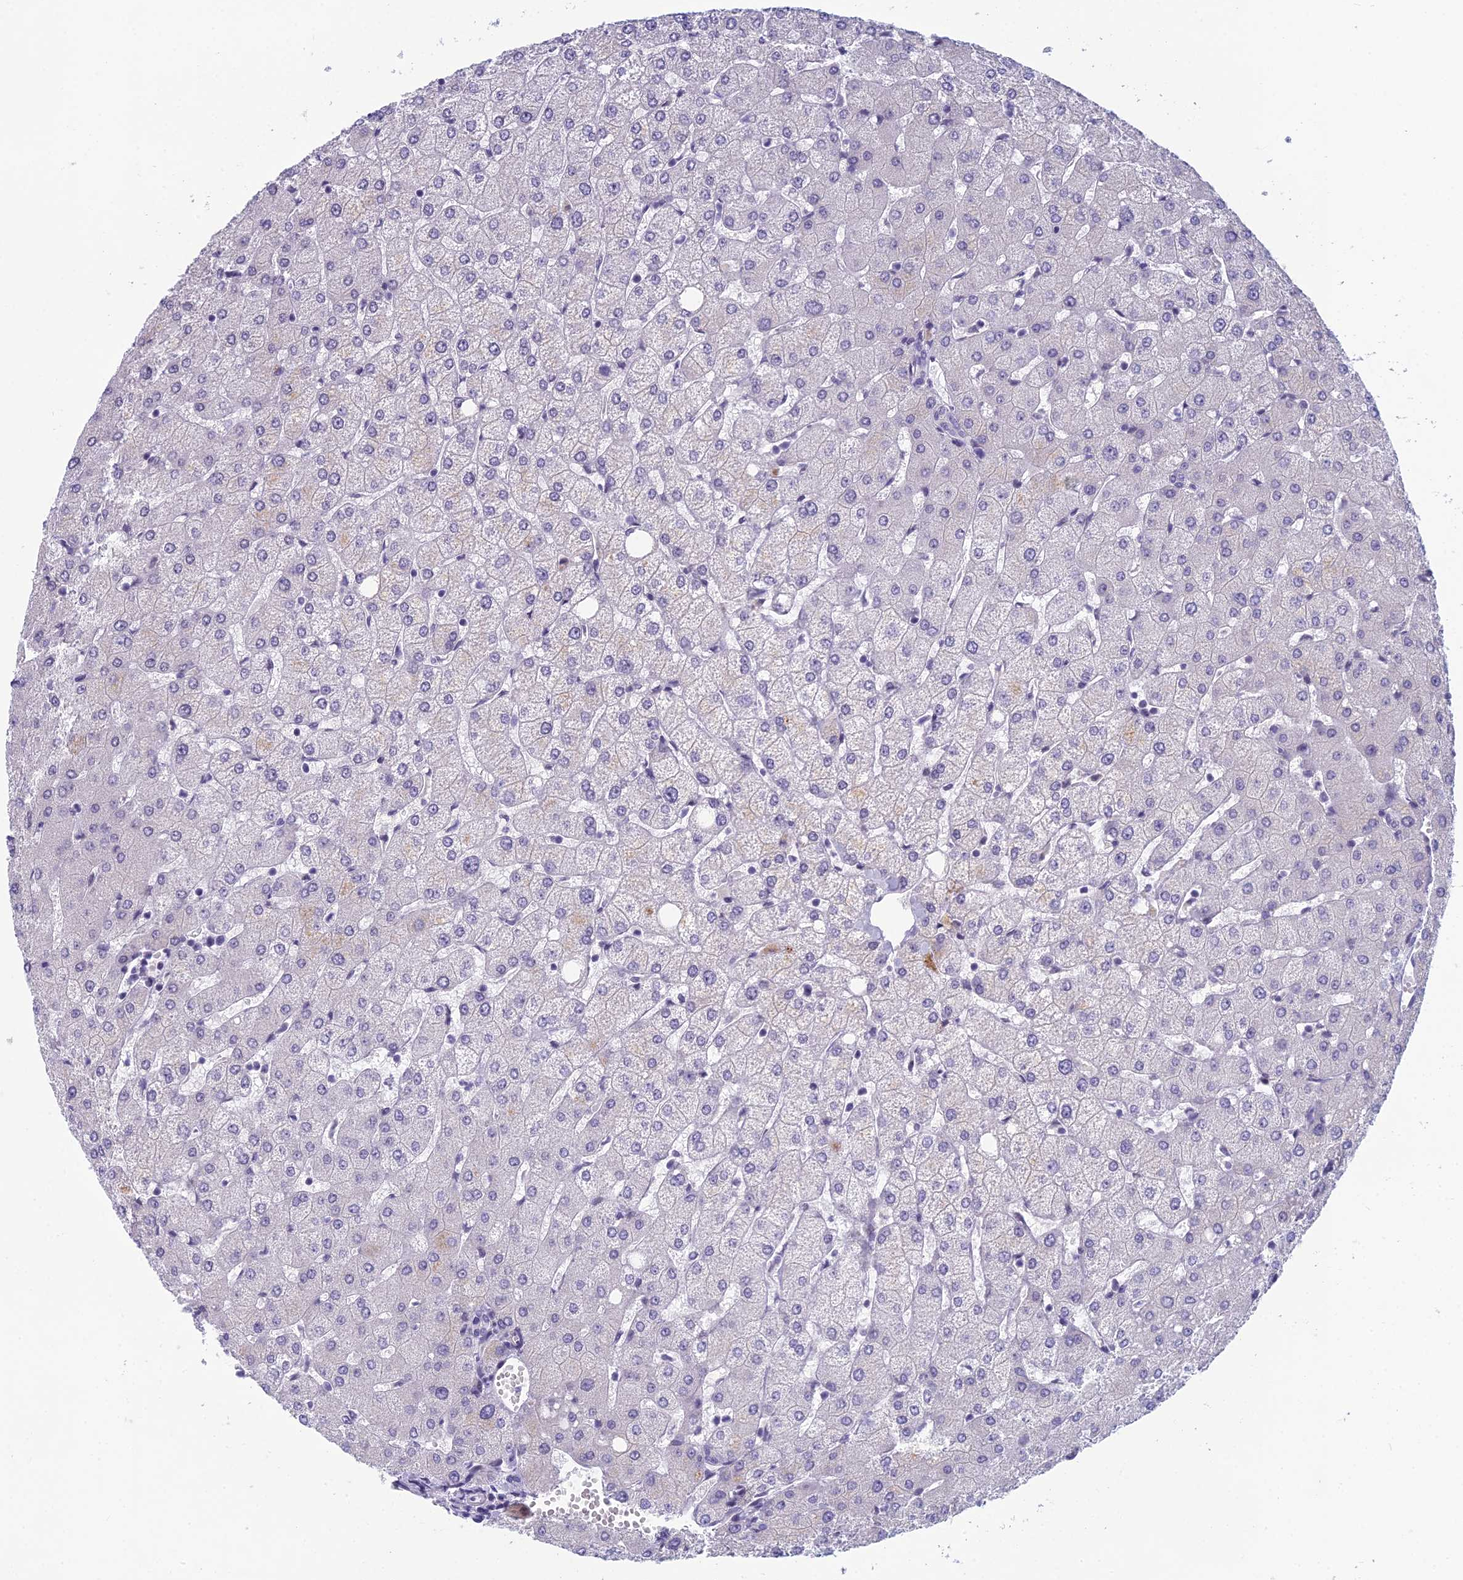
{"staining": {"intensity": "negative", "quantity": "none", "location": "none"}, "tissue": "liver", "cell_type": "Cholangiocytes", "image_type": "normal", "snomed": [{"axis": "morphology", "description": "Normal tissue, NOS"}, {"axis": "topography", "description": "Liver"}], "caption": "Histopathology image shows no protein staining in cholangiocytes of normal liver.", "gene": "RGS17", "patient": {"sex": "female", "age": 54}}